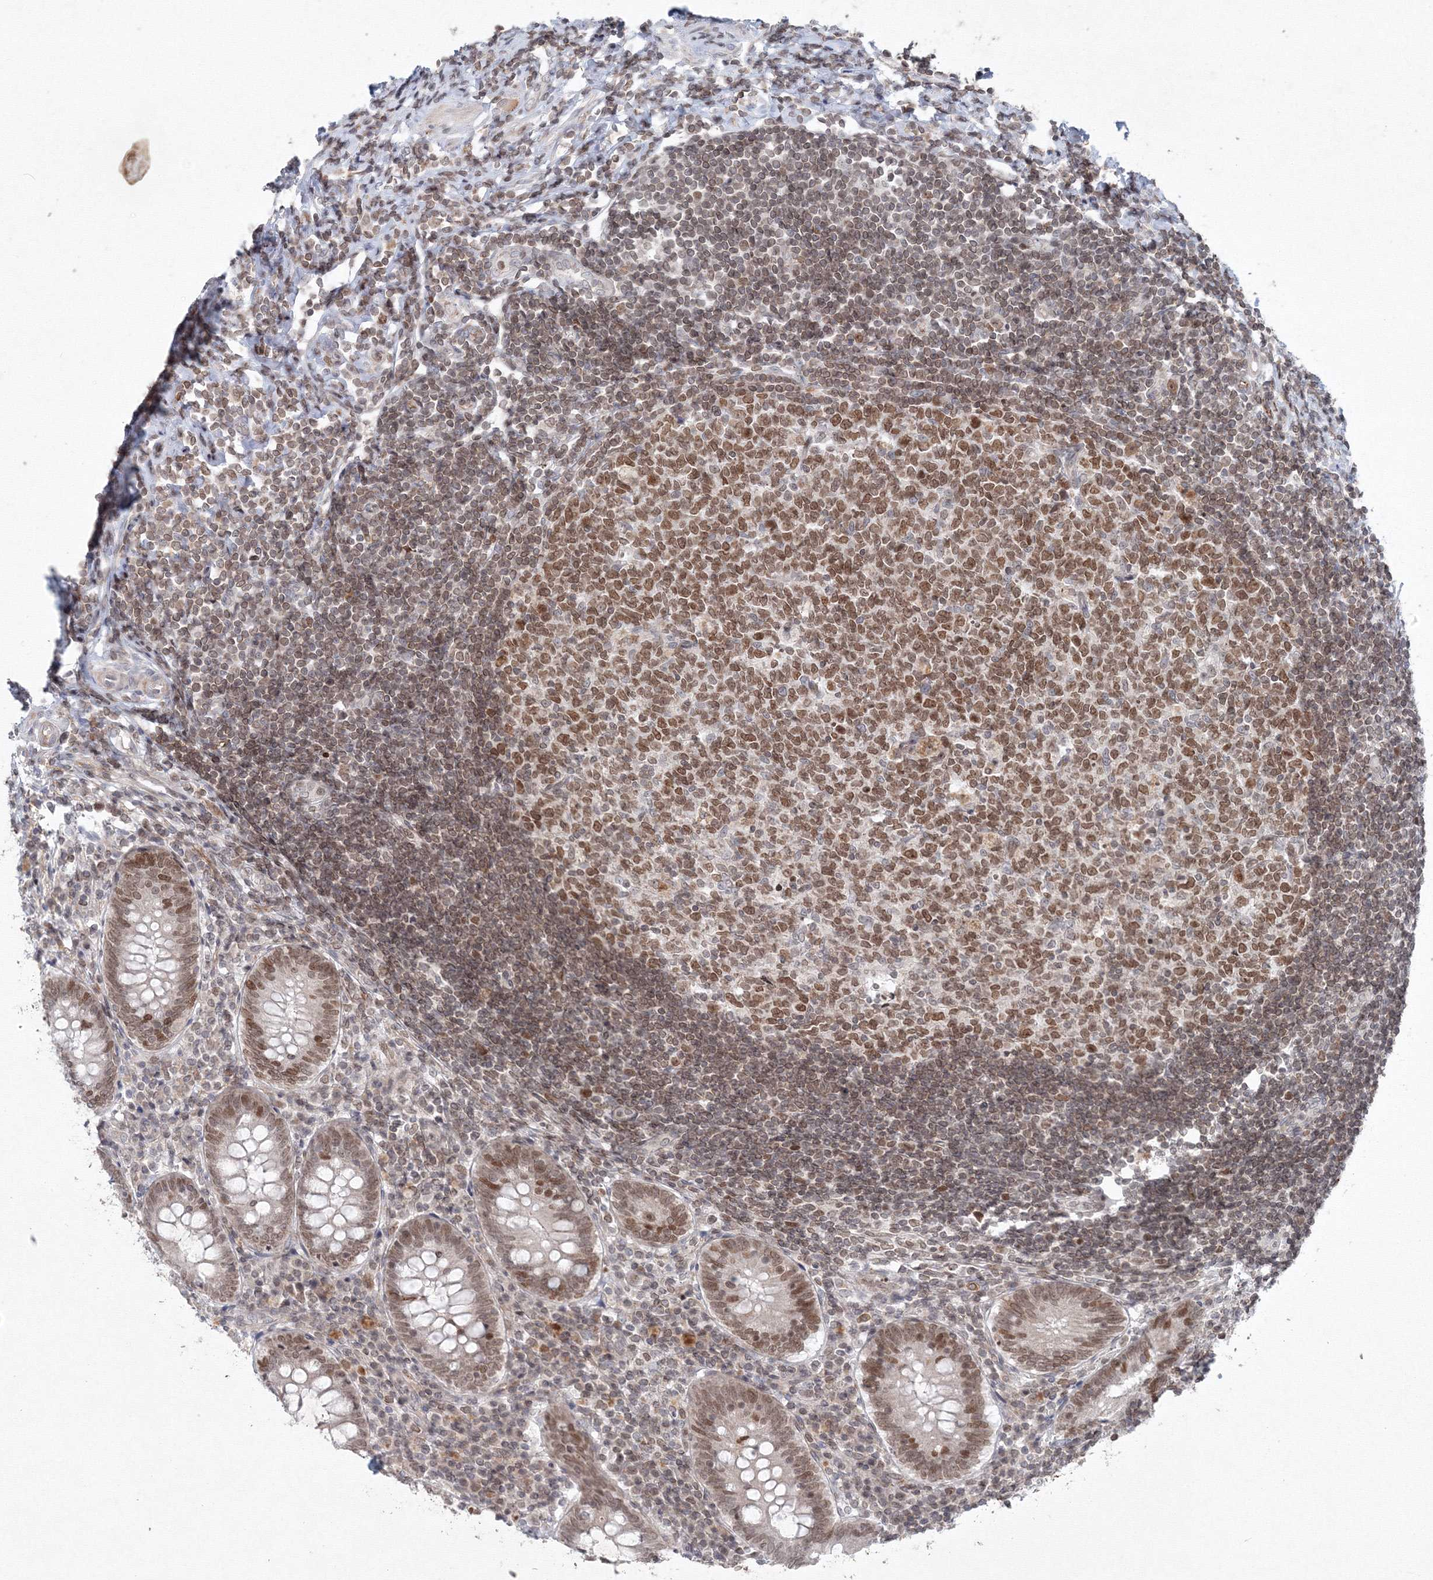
{"staining": {"intensity": "weak", "quantity": ">75%", "location": "nuclear"}, "tissue": "appendix", "cell_type": "Glandular cells", "image_type": "normal", "snomed": [{"axis": "morphology", "description": "Normal tissue, NOS"}, {"axis": "topography", "description": "Appendix"}], "caption": "Protein analysis of unremarkable appendix reveals weak nuclear expression in about >75% of glandular cells.", "gene": "KIF4A", "patient": {"sex": "female", "age": 54}}